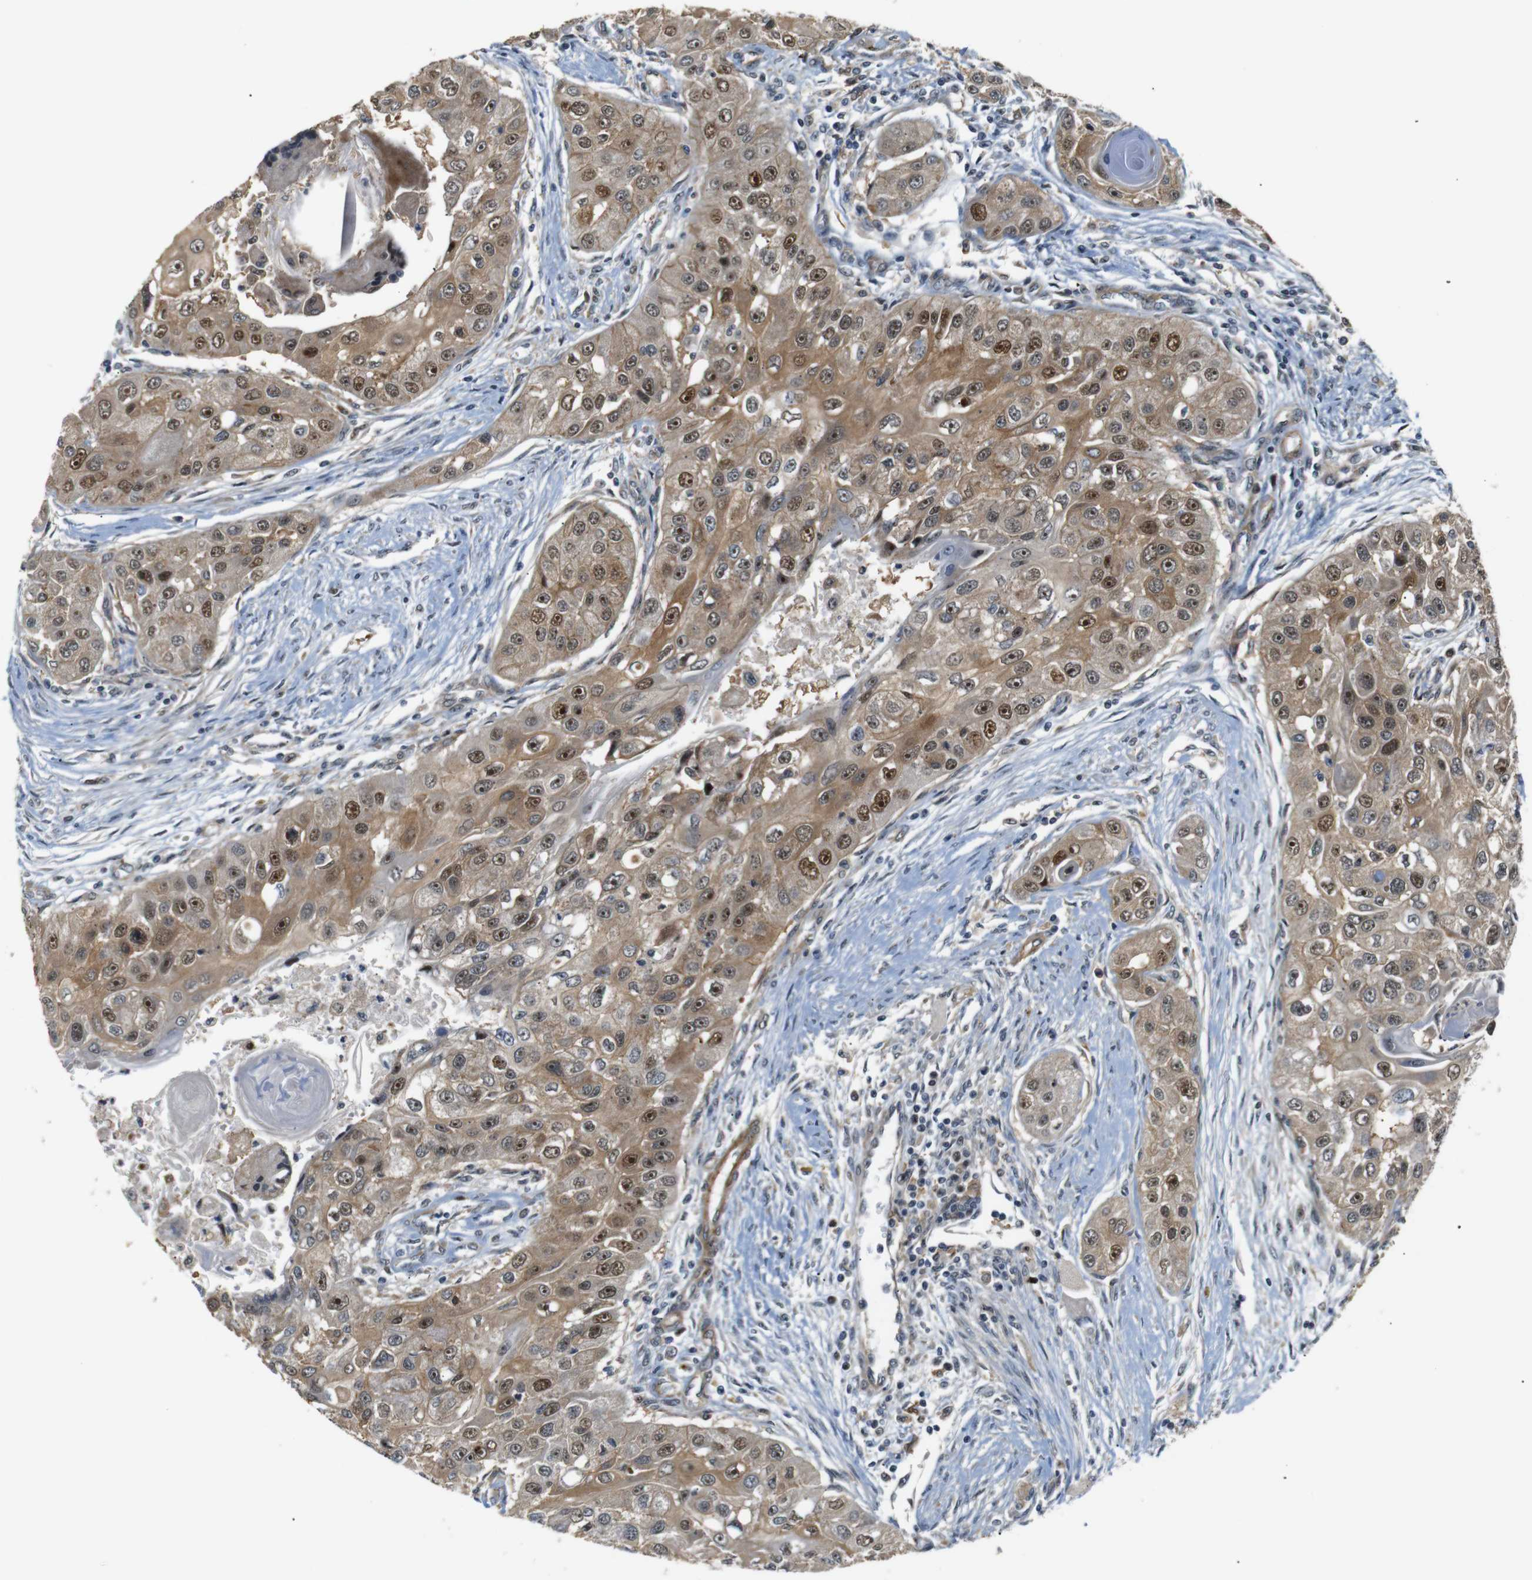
{"staining": {"intensity": "moderate", "quantity": ">75%", "location": "cytoplasmic/membranous,nuclear"}, "tissue": "head and neck cancer", "cell_type": "Tumor cells", "image_type": "cancer", "snomed": [{"axis": "morphology", "description": "Normal tissue, NOS"}, {"axis": "morphology", "description": "Squamous cell carcinoma, NOS"}, {"axis": "topography", "description": "Skeletal muscle"}, {"axis": "topography", "description": "Head-Neck"}], "caption": "Head and neck cancer stained with a protein marker displays moderate staining in tumor cells.", "gene": "PARN", "patient": {"sex": "male", "age": 51}}